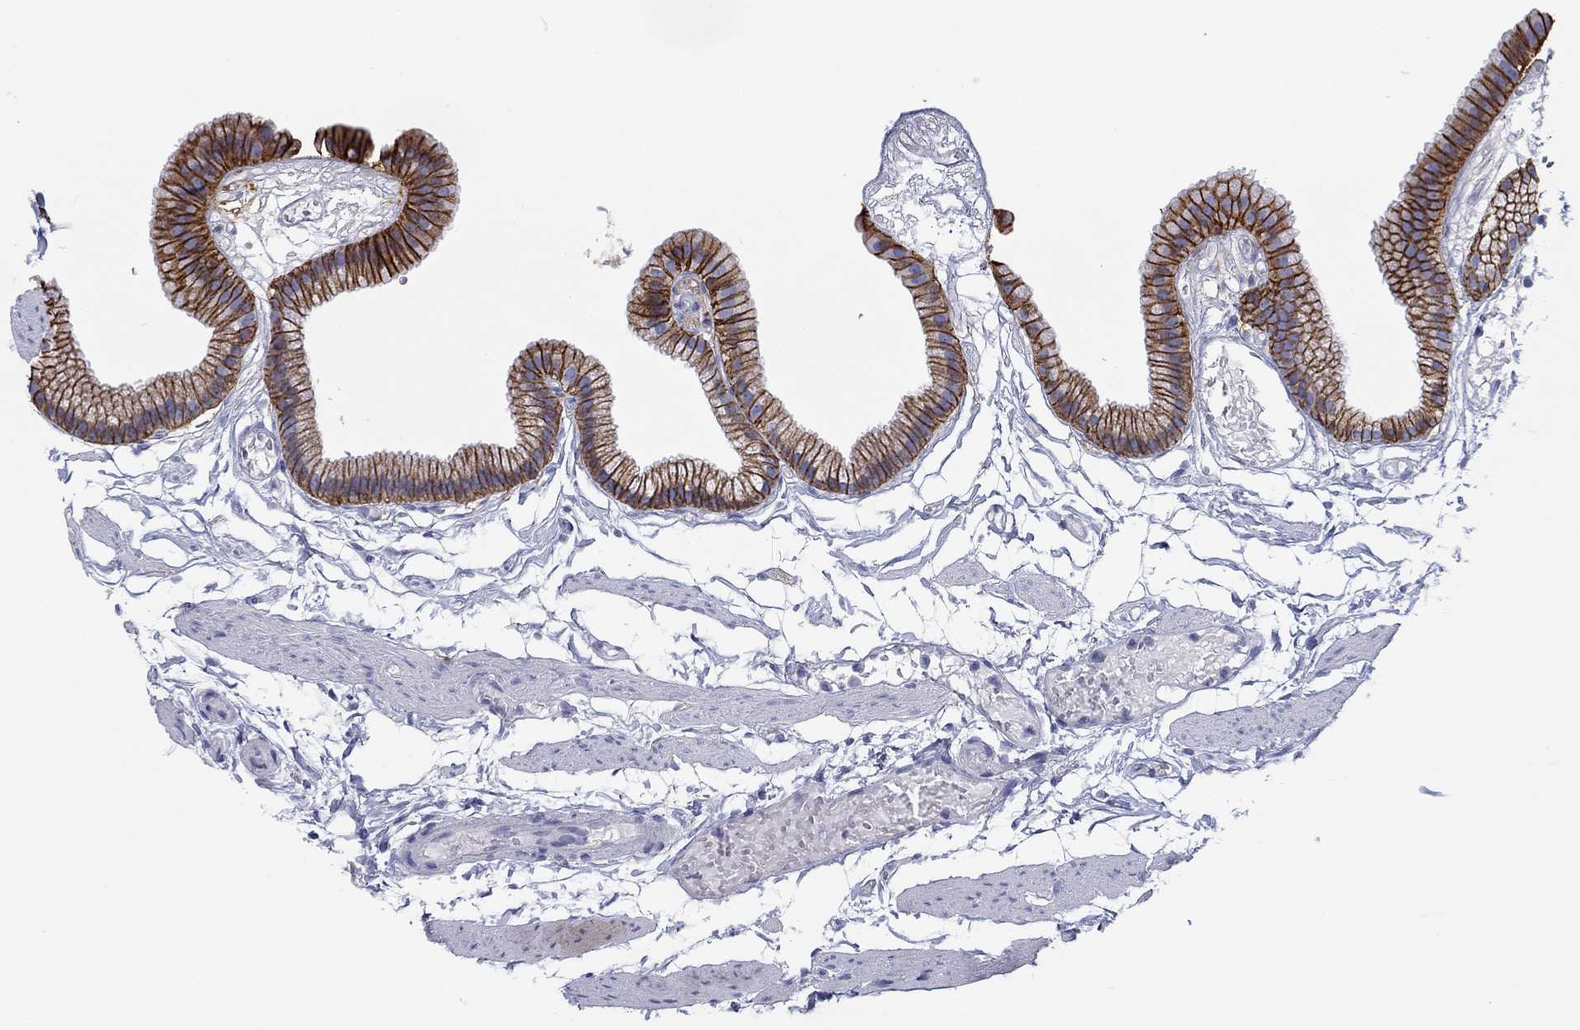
{"staining": {"intensity": "strong", "quantity": ">75%", "location": "cytoplasmic/membranous"}, "tissue": "gallbladder", "cell_type": "Glandular cells", "image_type": "normal", "snomed": [{"axis": "morphology", "description": "Normal tissue, NOS"}, {"axis": "topography", "description": "Gallbladder"}], "caption": "About >75% of glandular cells in unremarkable gallbladder reveal strong cytoplasmic/membranous protein expression as visualized by brown immunohistochemical staining.", "gene": "ATP1B1", "patient": {"sex": "female", "age": 45}}